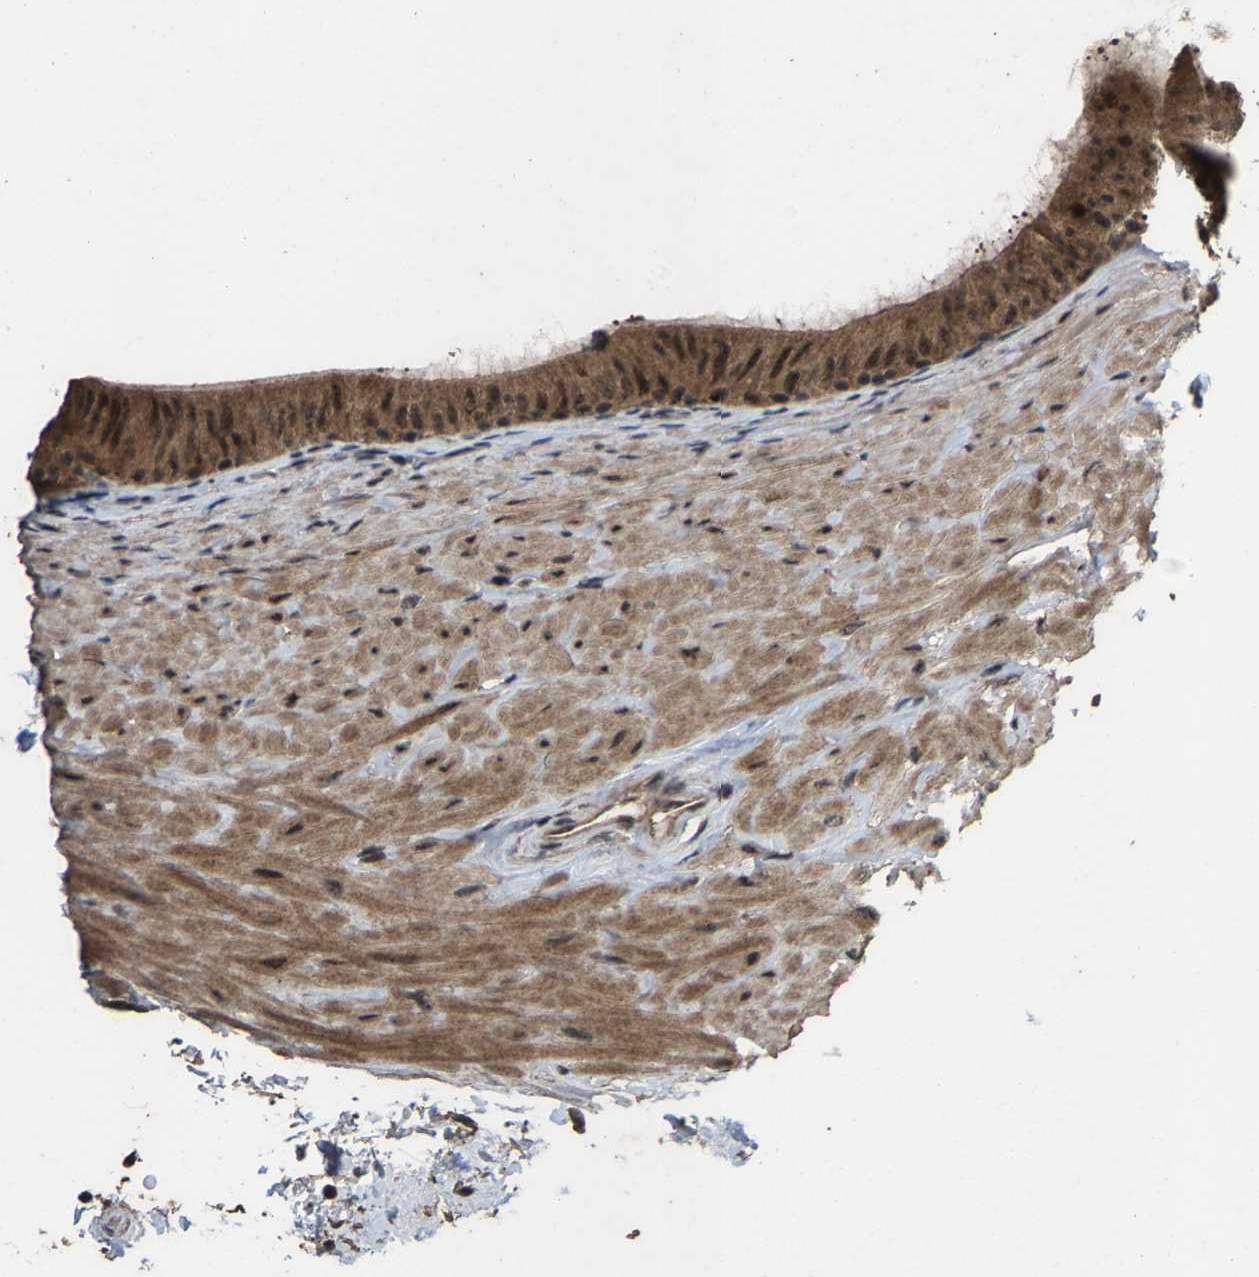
{"staining": {"intensity": "moderate", "quantity": ">75%", "location": "cytoplasmic/membranous,nuclear"}, "tissue": "epididymis", "cell_type": "Glandular cells", "image_type": "normal", "snomed": [{"axis": "morphology", "description": "Normal tissue, NOS"}, {"axis": "topography", "description": "Epididymis"}], "caption": "Protein expression by immunohistochemistry (IHC) demonstrates moderate cytoplasmic/membranous,nuclear expression in about >75% of glandular cells in benign epididymis. Nuclei are stained in blue.", "gene": "HAUS6", "patient": {"sex": "male", "age": 34}}